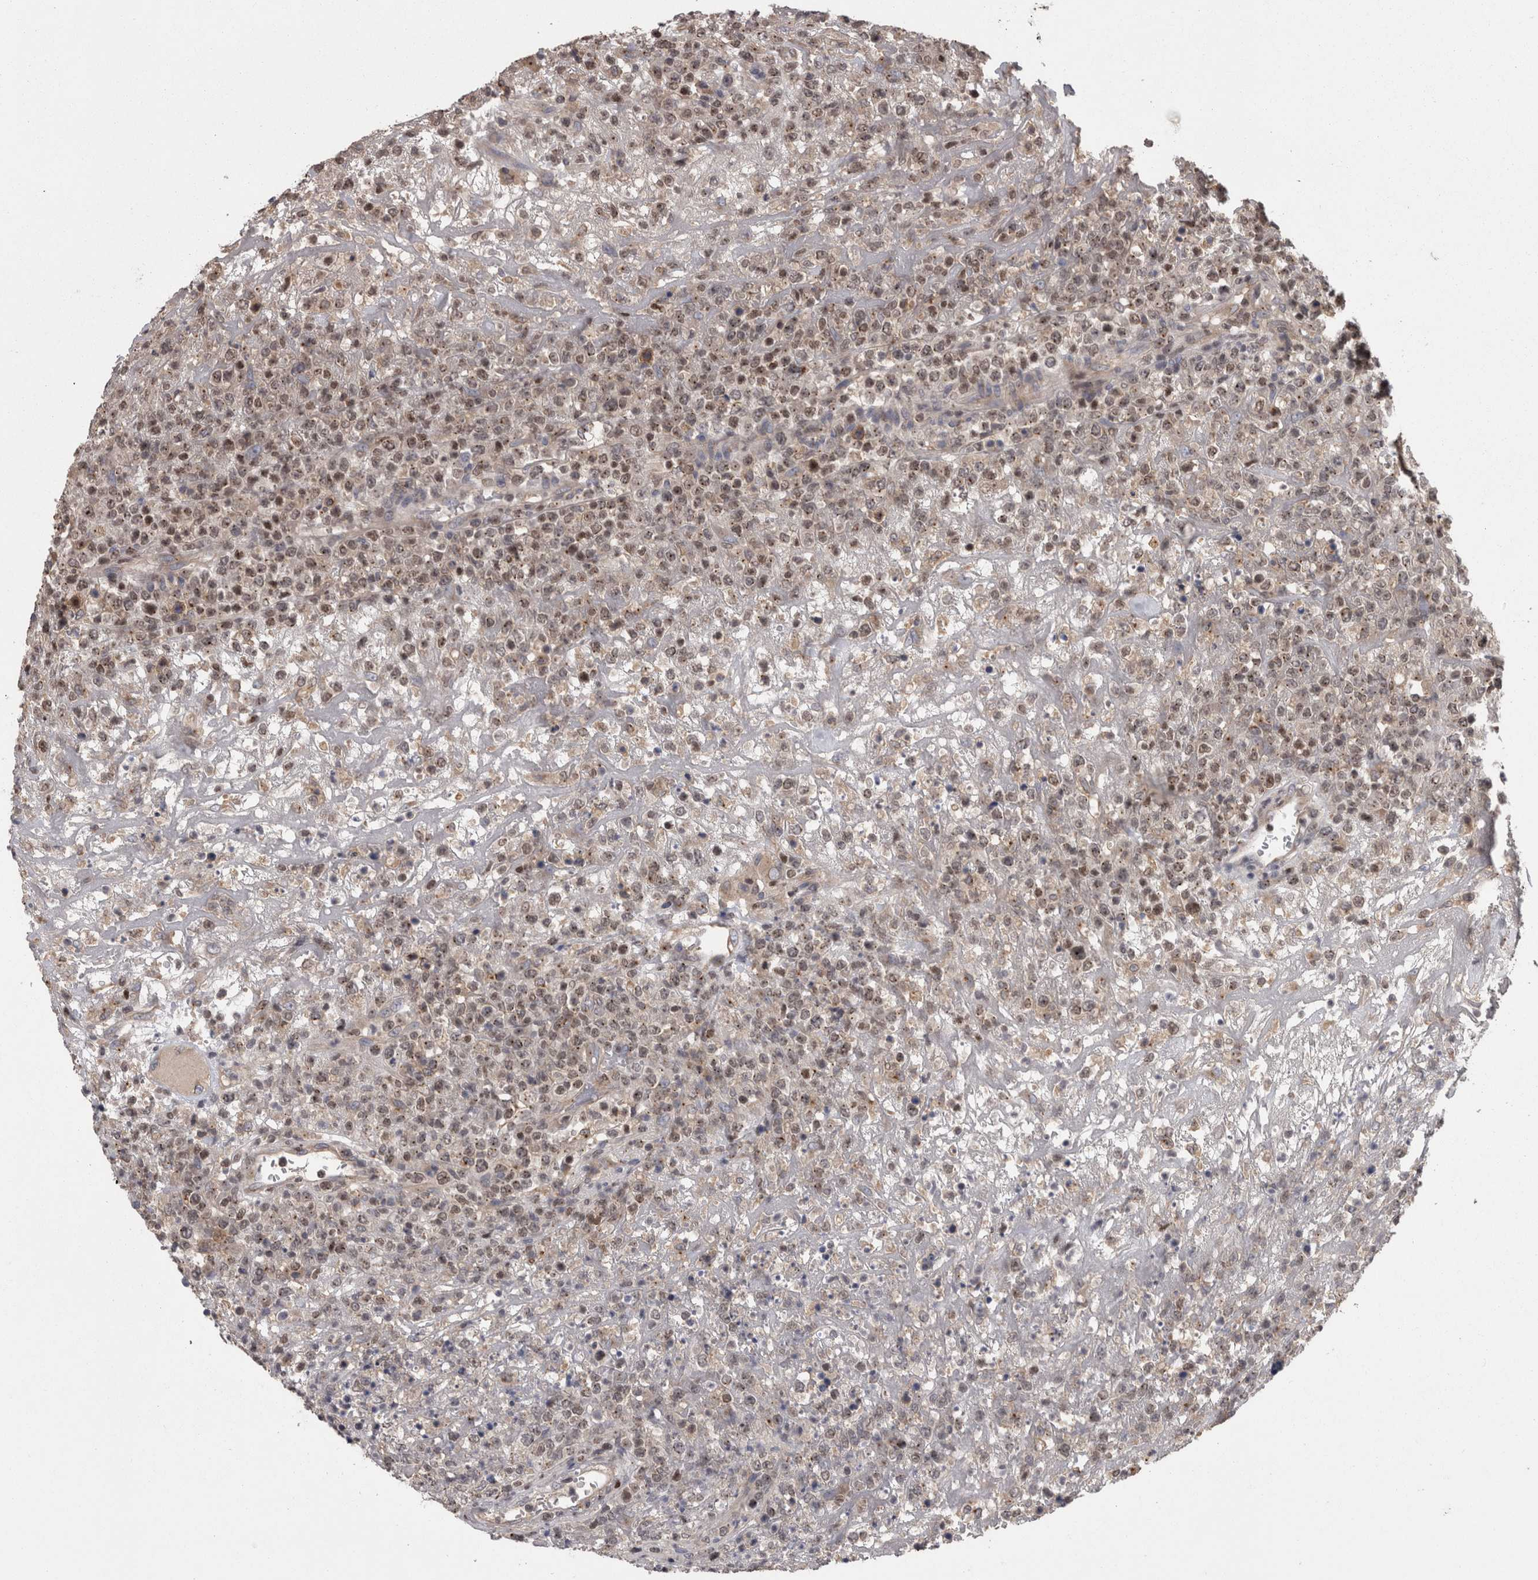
{"staining": {"intensity": "weak", "quantity": ">75%", "location": "cytoplasmic/membranous,nuclear"}, "tissue": "lymphoma", "cell_type": "Tumor cells", "image_type": "cancer", "snomed": [{"axis": "morphology", "description": "Malignant lymphoma, non-Hodgkin's type, High grade"}, {"axis": "topography", "description": "Colon"}], "caption": "Human malignant lymphoma, non-Hodgkin's type (high-grade) stained for a protein (brown) reveals weak cytoplasmic/membranous and nuclear positive staining in about >75% of tumor cells.", "gene": "PCM1", "patient": {"sex": "female", "age": 53}}